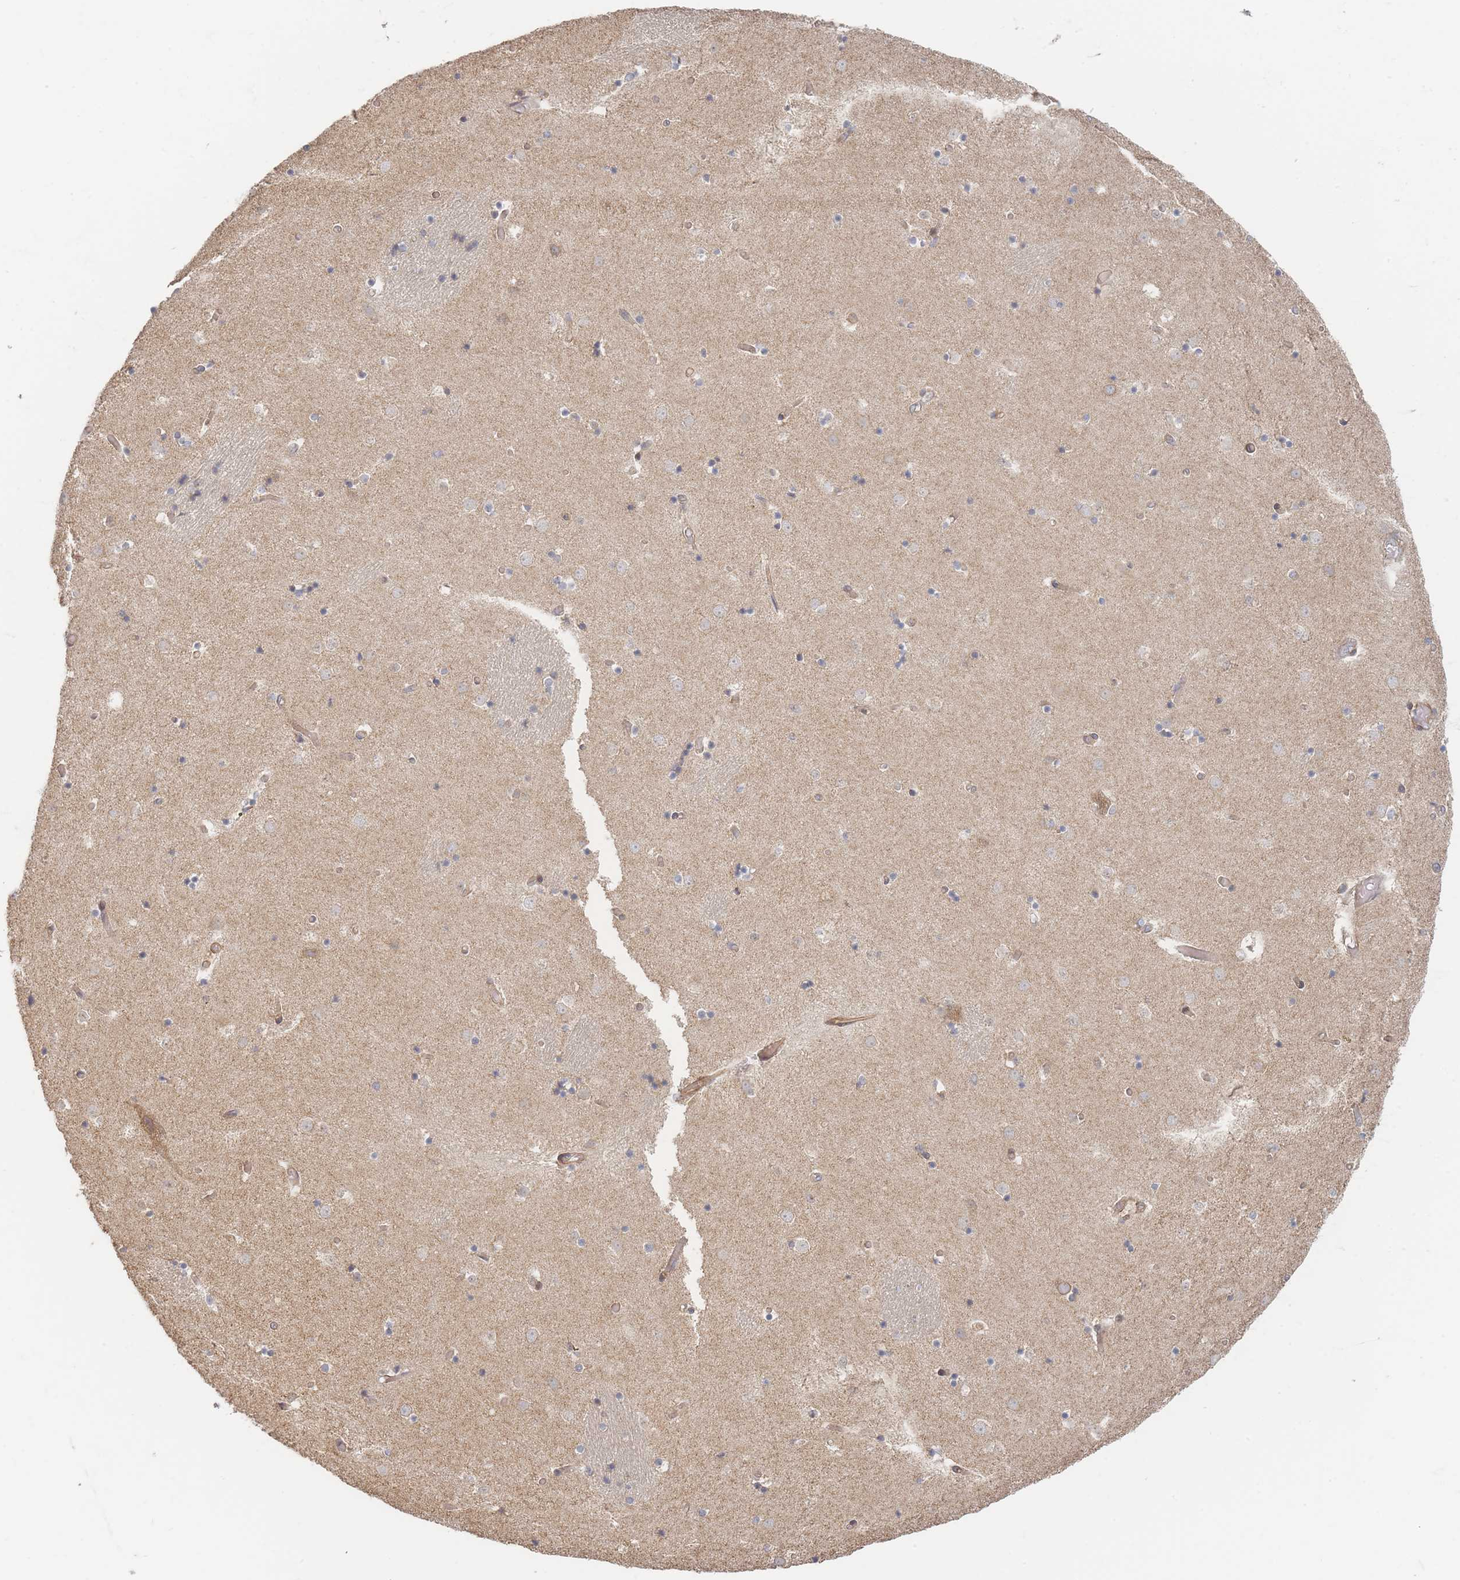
{"staining": {"intensity": "weak", "quantity": "<25%", "location": "cytoplasmic/membranous"}, "tissue": "caudate", "cell_type": "Glial cells", "image_type": "normal", "snomed": [{"axis": "morphology", "description": "Normal tissue, NOS"}, {"axis": "topography", "description": "Lateral ventricle wall"}], "caption": "A photomicrograph of caudate stained for a protein displays no brown staining in glial cells. The staining was performed using DAB to visualize the protein expression in brown, while the nuclei were stained in blue with hematoxylin (Magnification: 20x).", "gene": "GLE1", "patient": {"sex": "female", "age": 52}}